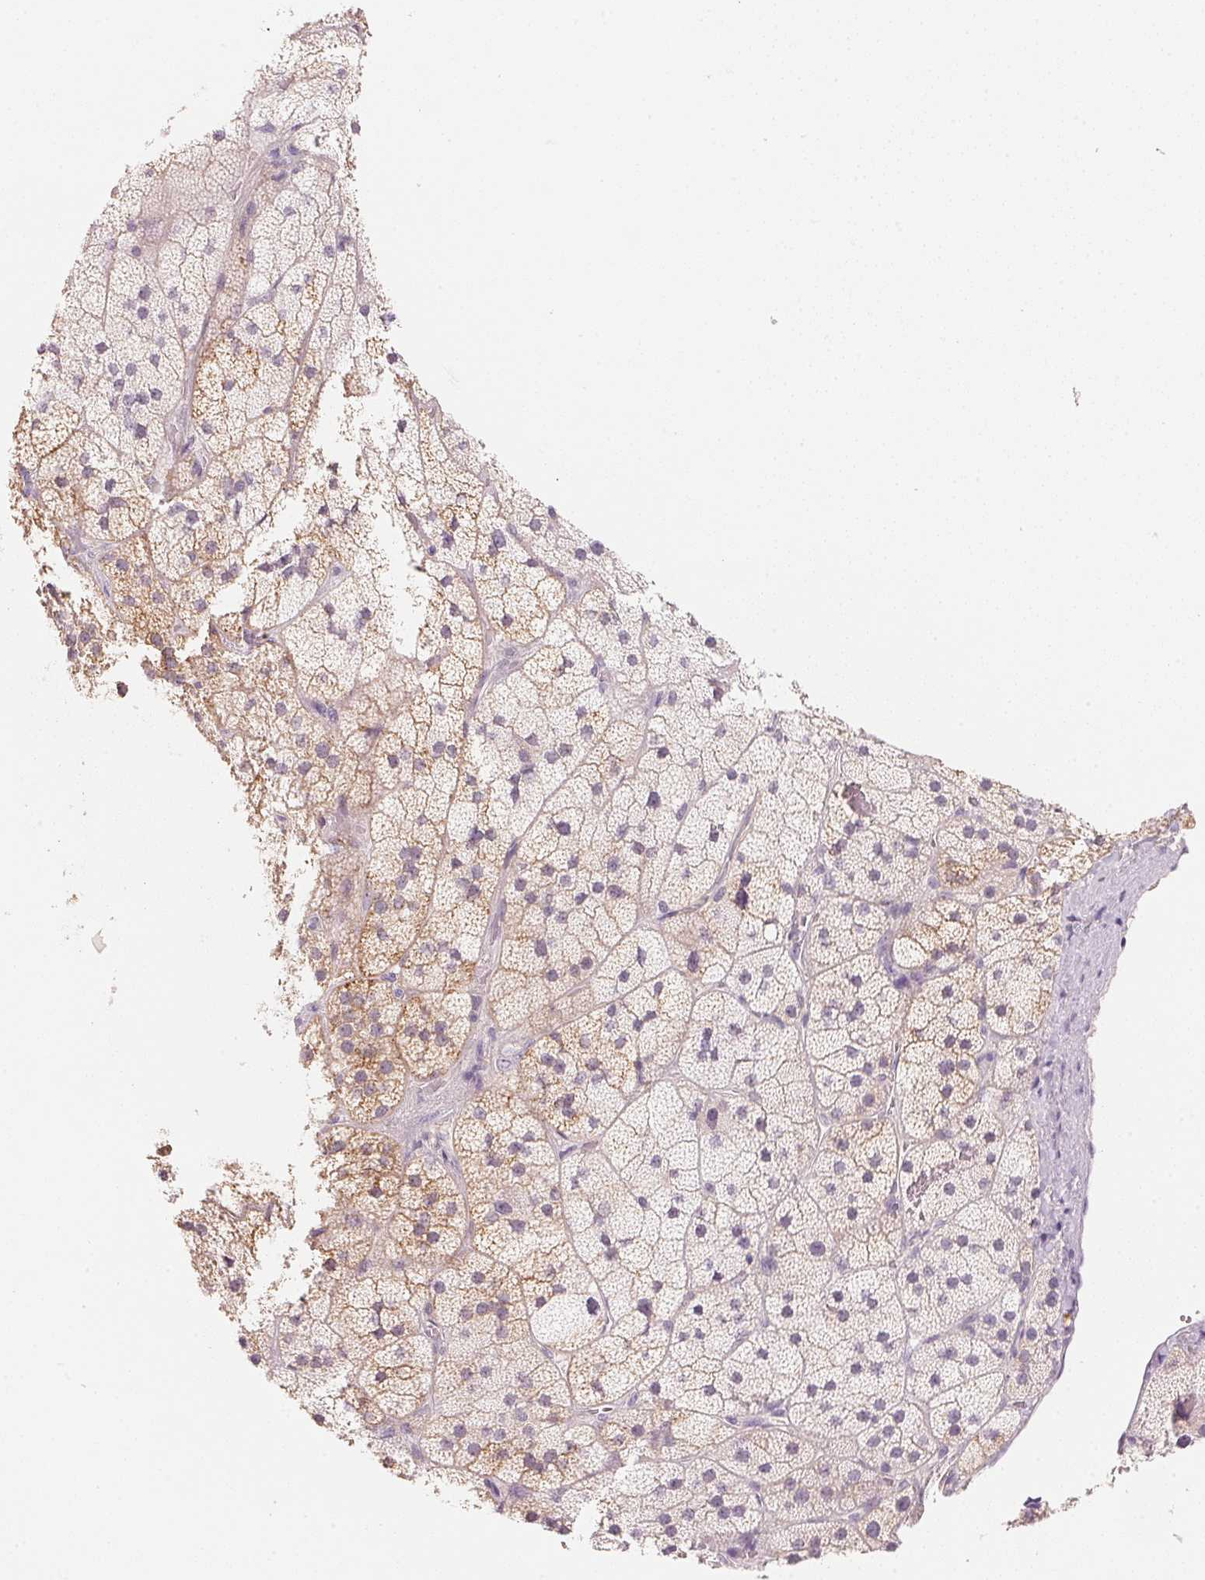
{"staining": {"intensity": "moderate", "quantity": "25%-75%", "location": "cytoplasmic/membranous"}, "tissue": "adrenal gland", "cell_type": "Glandular cells", "image_type": "normal", "snomed": [{"axis": "morphology", "description": "Normal tissue, NOS"}, {"axis": "topography", "description": "Adrenal gland"}], "caption": "Protein staining displays moderate cytoplasmic/membranous staining in approximately 25%-75% of glandular cells in normal adrenal gland.", "gene": "MCOLN3", "patient": {"sex": "male", "age": 57}}